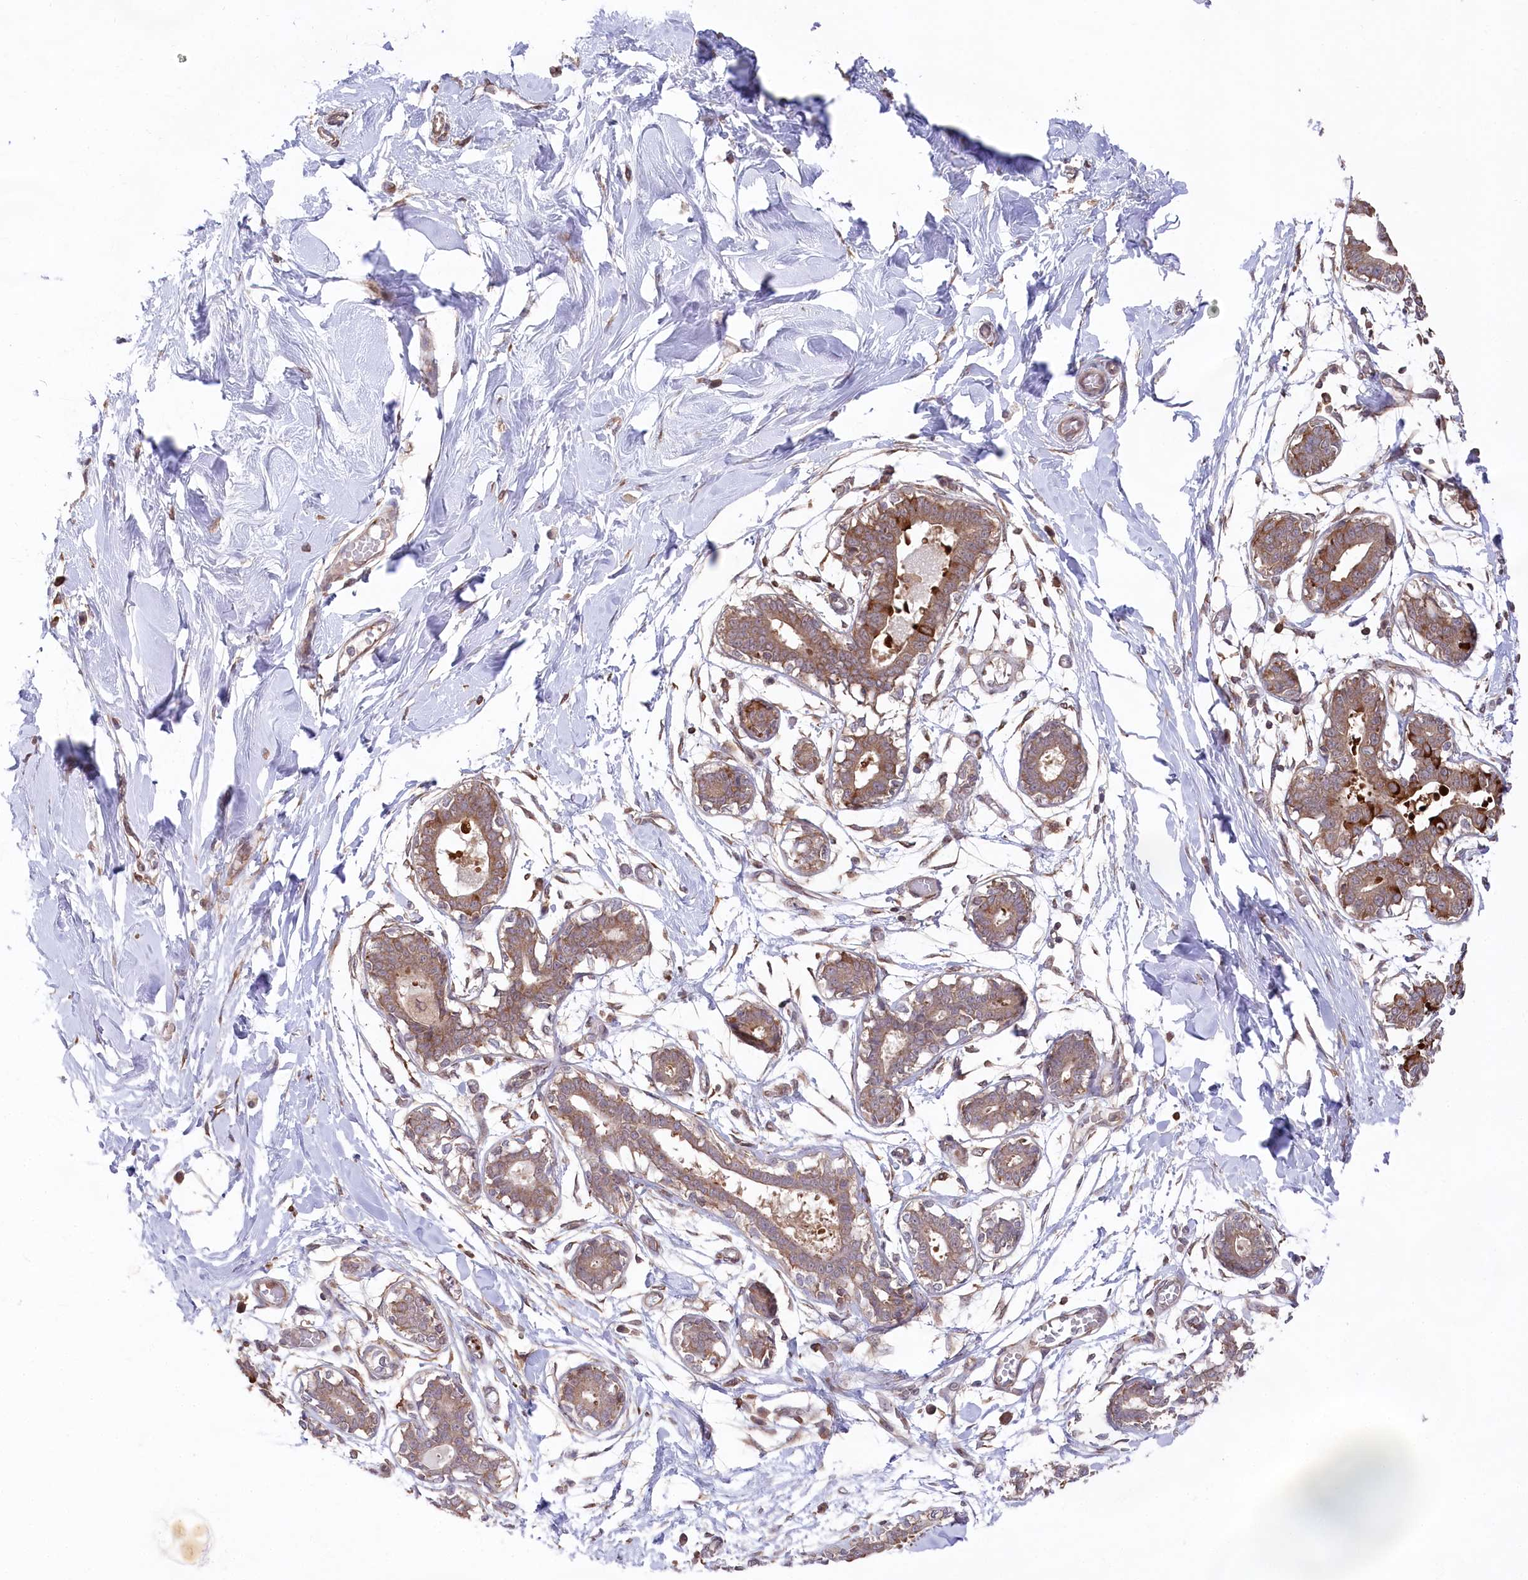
{"staining": {"intensity": "moderate", "quantity": "25%-75%", "location": "cytoplasmic/membranous"}, "tissue": "breast", "cell_type": "Adipocytes", "image_type": "normal", "snomed": [{"axis": "morphology", "description": "Normal tissue, NOS"}, {"axis": "topography", "description": "Breast"}], "caption": "High-magnification brightfield microscopy of benign breast stained with DAB (brown) and counterstained with hematoxylin (blue). adipocytes exhibit moderate cytoplasmic/membranous staining is appreciated in about25%-75% of cells. The protein is stained brown, and the nuclei are stained in blue (DAB IHC with brightfield microscopy, high magnification).", "gene": "PPP1R21", "patient": {"sex": "female", "age": 27}}